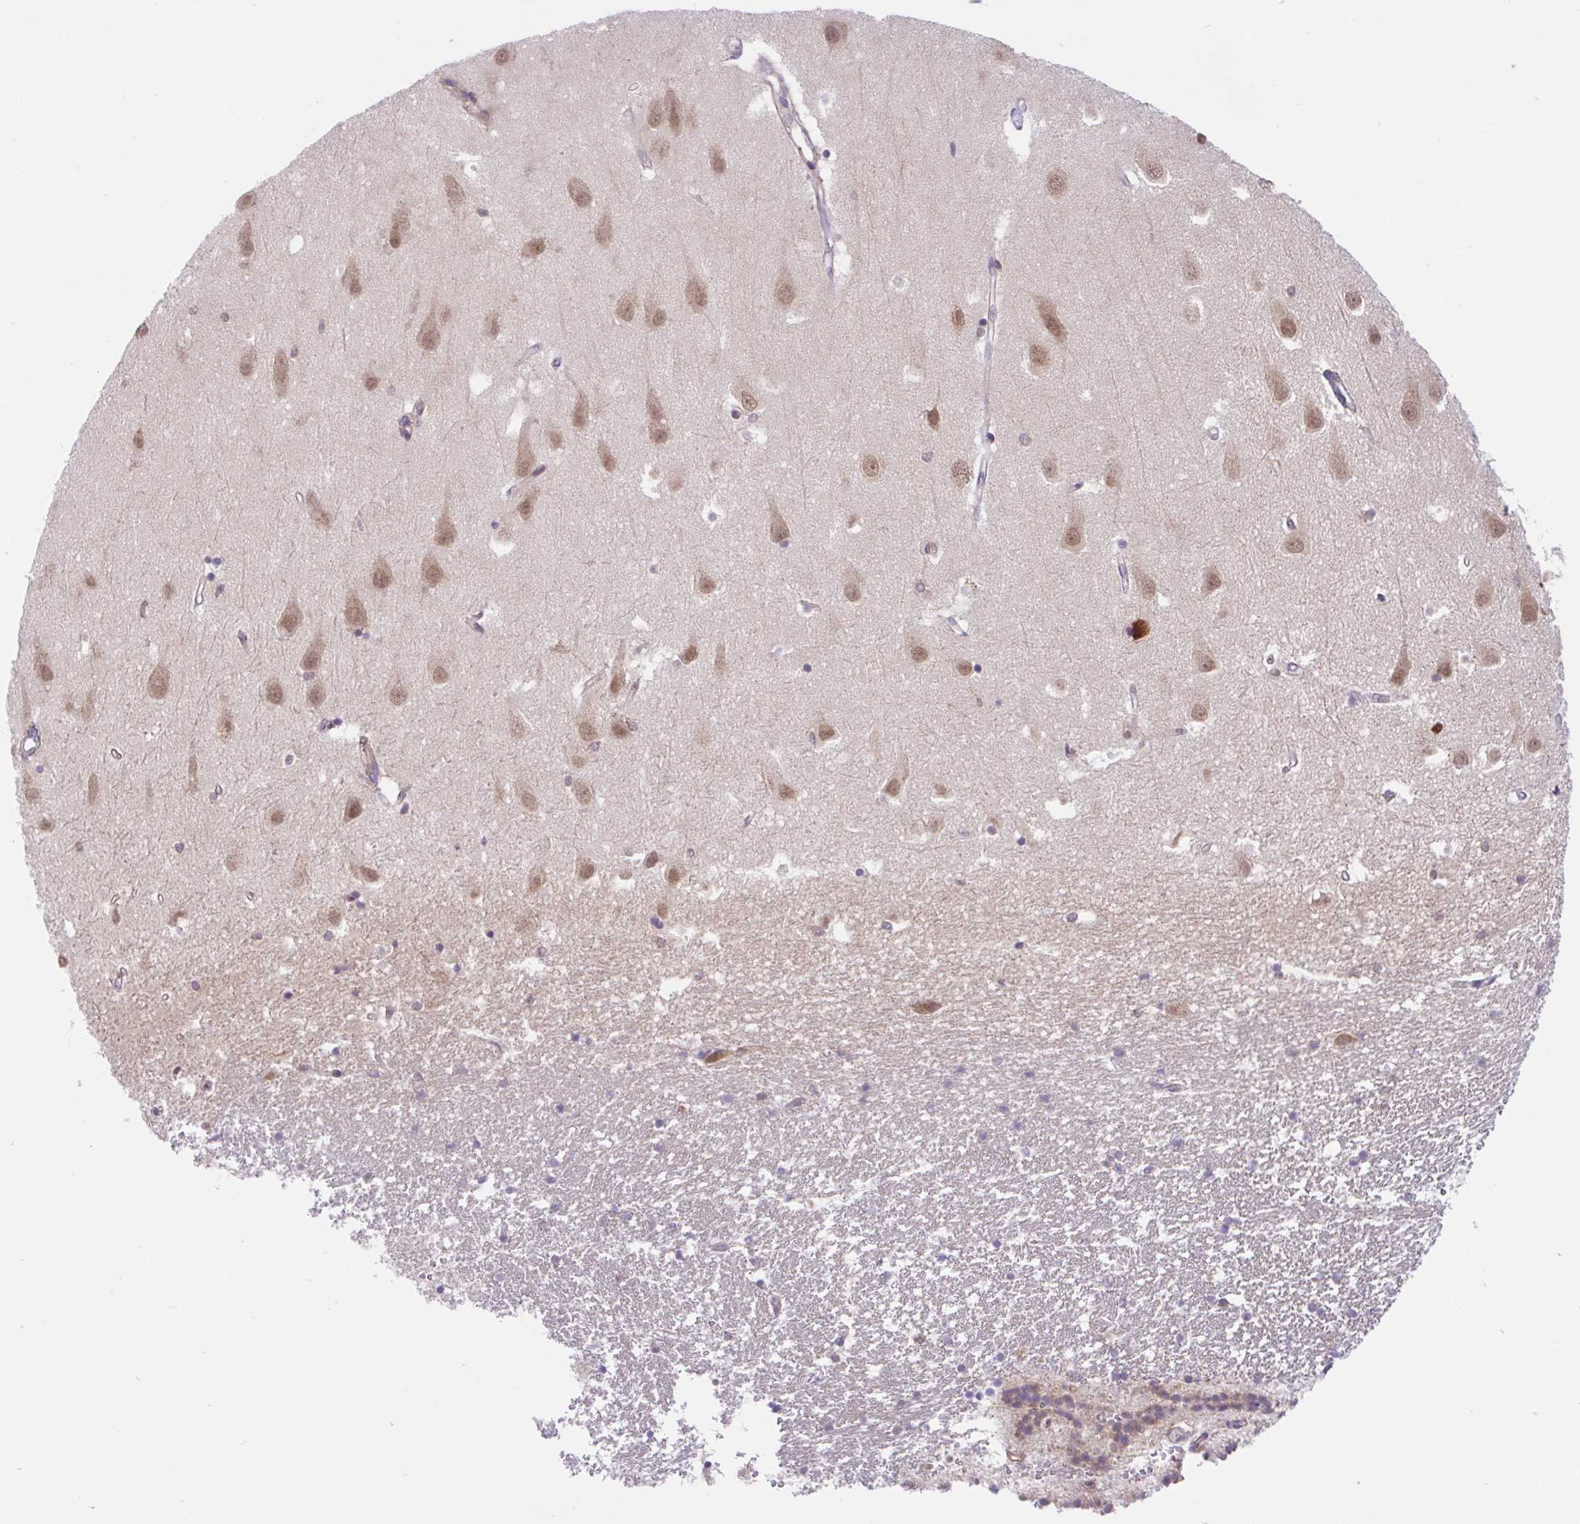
{"staining": {"intensity": "moderate", "quantity": "<25%", "location": "nuclear"}, "tissue": "hippocampus", "cell_type": "Glial cells", "image_type": "normal", "snomed": [{"axis": "morphology", "description": "Normal tissue, NOS"}, {"axis": "topography", "description": "Hippocampus"}], "caption": "Benign hippocampus reveals moderate nuclear positivity in approximately <25% of glial cells (brown staining indicates protein expression, while blue staining denotes nuclei)..", "gene": "RALBP1", "patient": {"sex": "male", "age": 63}}